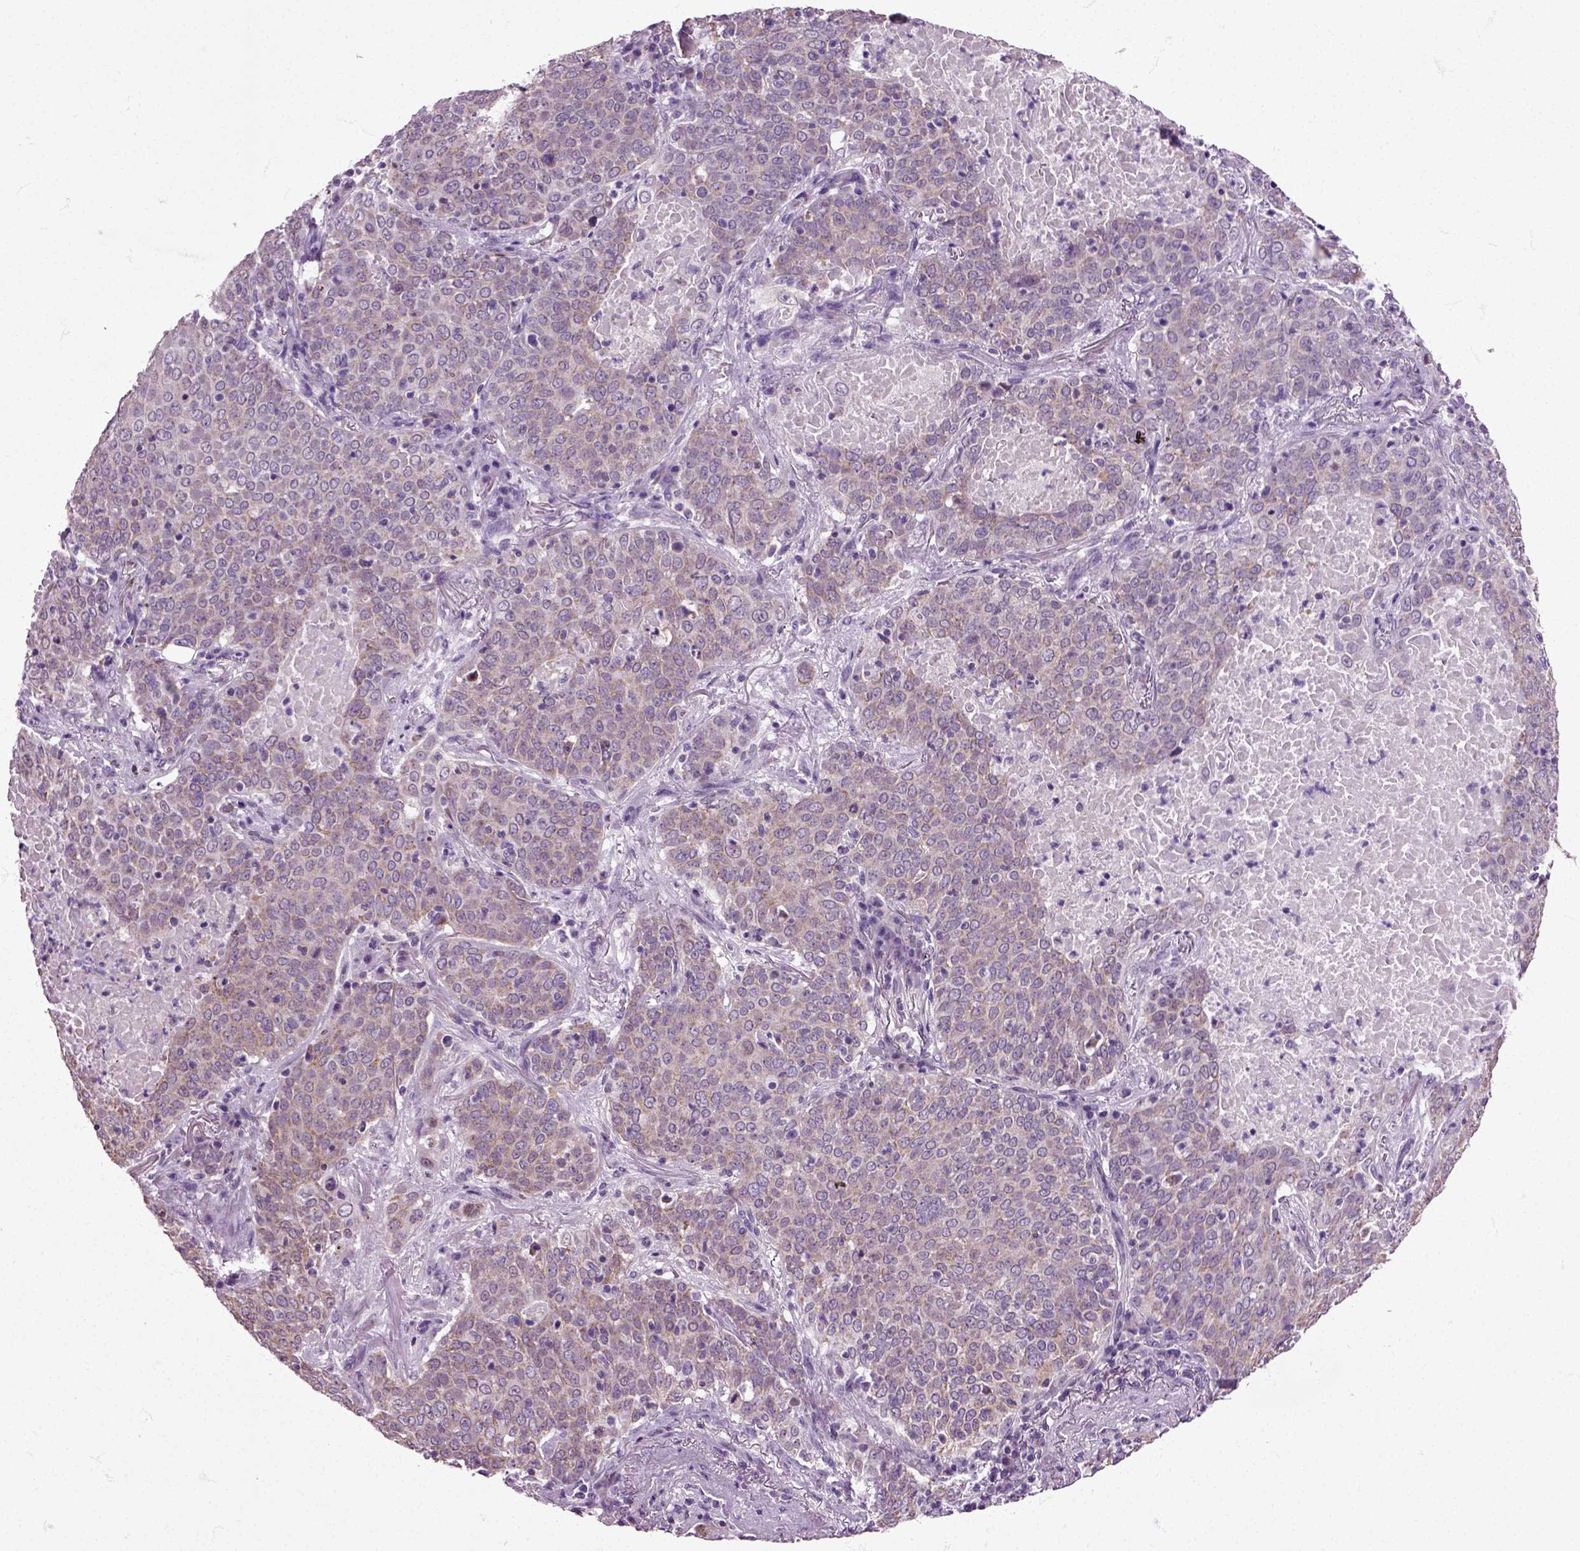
{"staining": {"intensity": "weak", "quantity": "25%-75%", "location": "cytoplasmic/membranous"}, "tissue": "lung cancer", "cell_type": "Tumor cells", "image_type": "cancer", "snomed": [{"axis": "morphology", "description": "Squamous cell carcinoma, NOS"}, {"axis": "topography", "description": "Lung"}], "caption": "Immunohistochemical staining of squamous cell carcinoma (lung) displays low levels of weak cytoplasmic/membranous protein staining in about 25%-75% of tumor cells.", "gene": "HSPA2", "patient": {"sex": "male", "age": 82}}